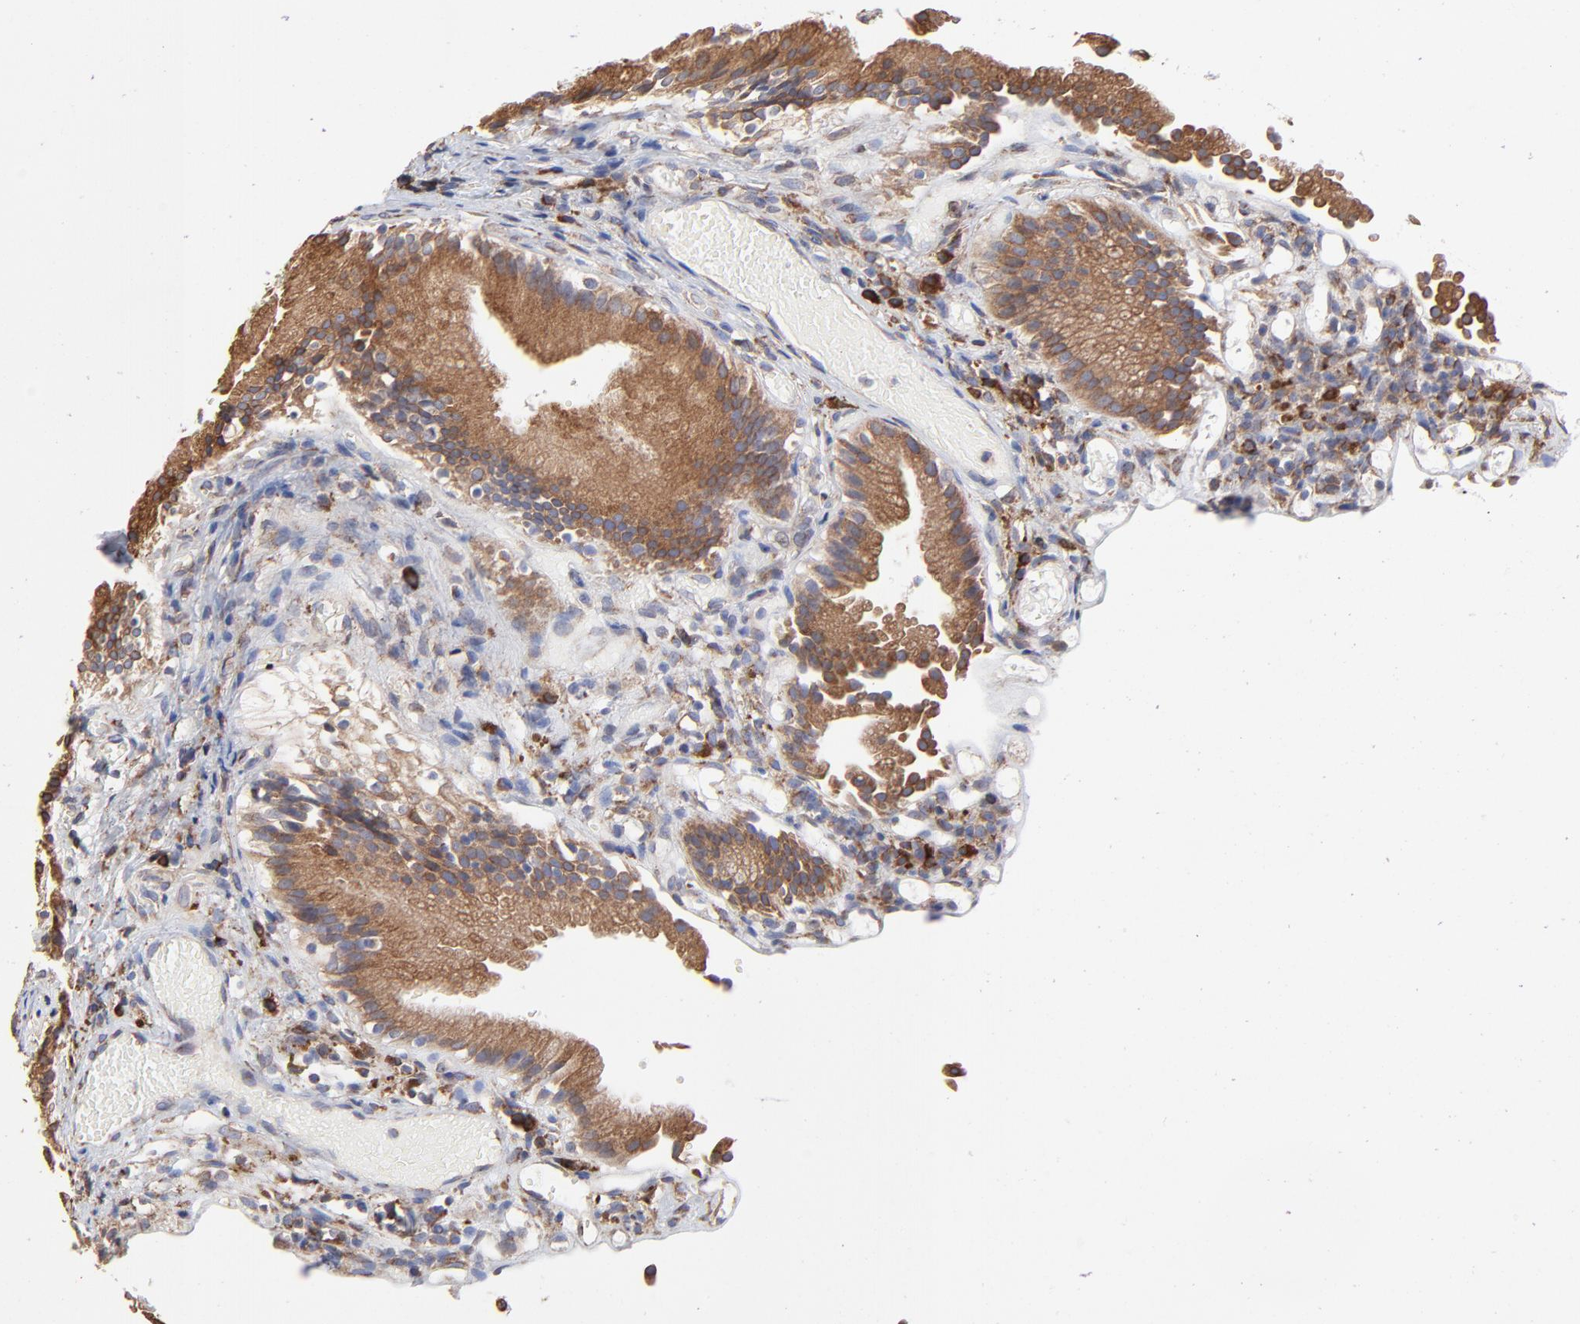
{"staining": {"intensity": "moderate", "quantity": ">75%", "location": "cytoplasmic/membranous"}, "tissue": "gallbladder", "cell_type": "Glandular cells", "image_type": "normal", "snomed": [{"axis": "morphology", "description": "Normal tissue, NOS"}, {"axis": "topography", "description": "Gallbladder"}], "caption": "IHC staining of normal gallbladder, which reveals medium levels of moderate cytoplasmic/membranous expression in about >75% of glandular cells indicating moderate cytoplasmic/membranous protein expression. The staining was performed using DAB (brown) for protein detection and nuclei were counterstained in hematoxylin (blue).", "gene": "LMAN1", "patient": {"sex": "male", "age": 65}}